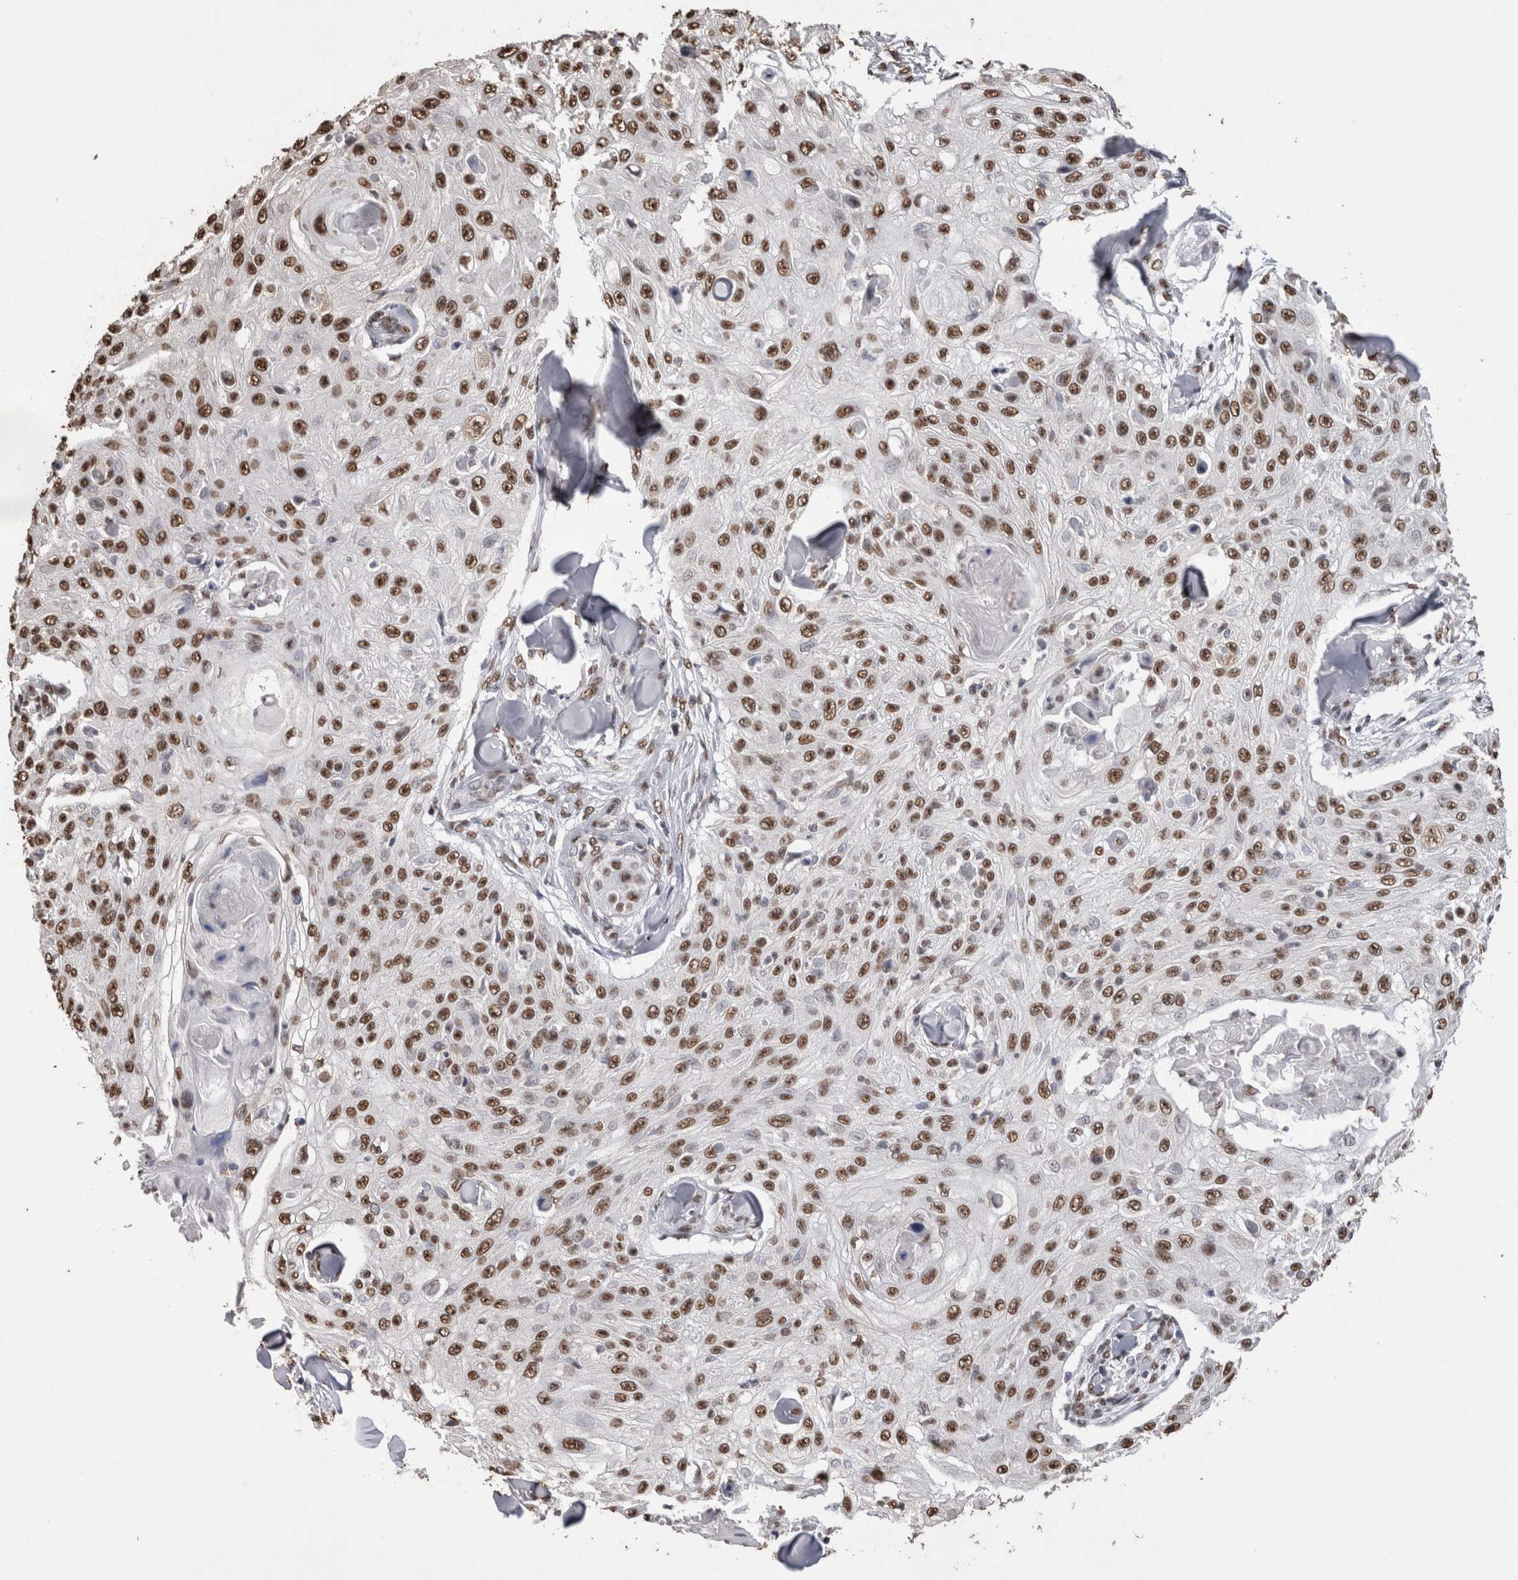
{"staining": {"intensity": "moderate", "quantity": ">75%", "location": "nuclear"}, "tissue": "skin cancer", "cell_type": "Tumor cells", "image_type": "cancer", "snomed": [{"axis": "morphology", "description": "Squamous cell carcinoma, NOS"}, {"axis": "topography", "description": "Skin"}], "caption": "Protein expression analysis of skin cancer (squamous cell carcinoma) demonstrates moderate nuclear expression in about >75% of tumor cells.", "gene": "NTHL1", "patient": {"sex": "male", "age": 86}}